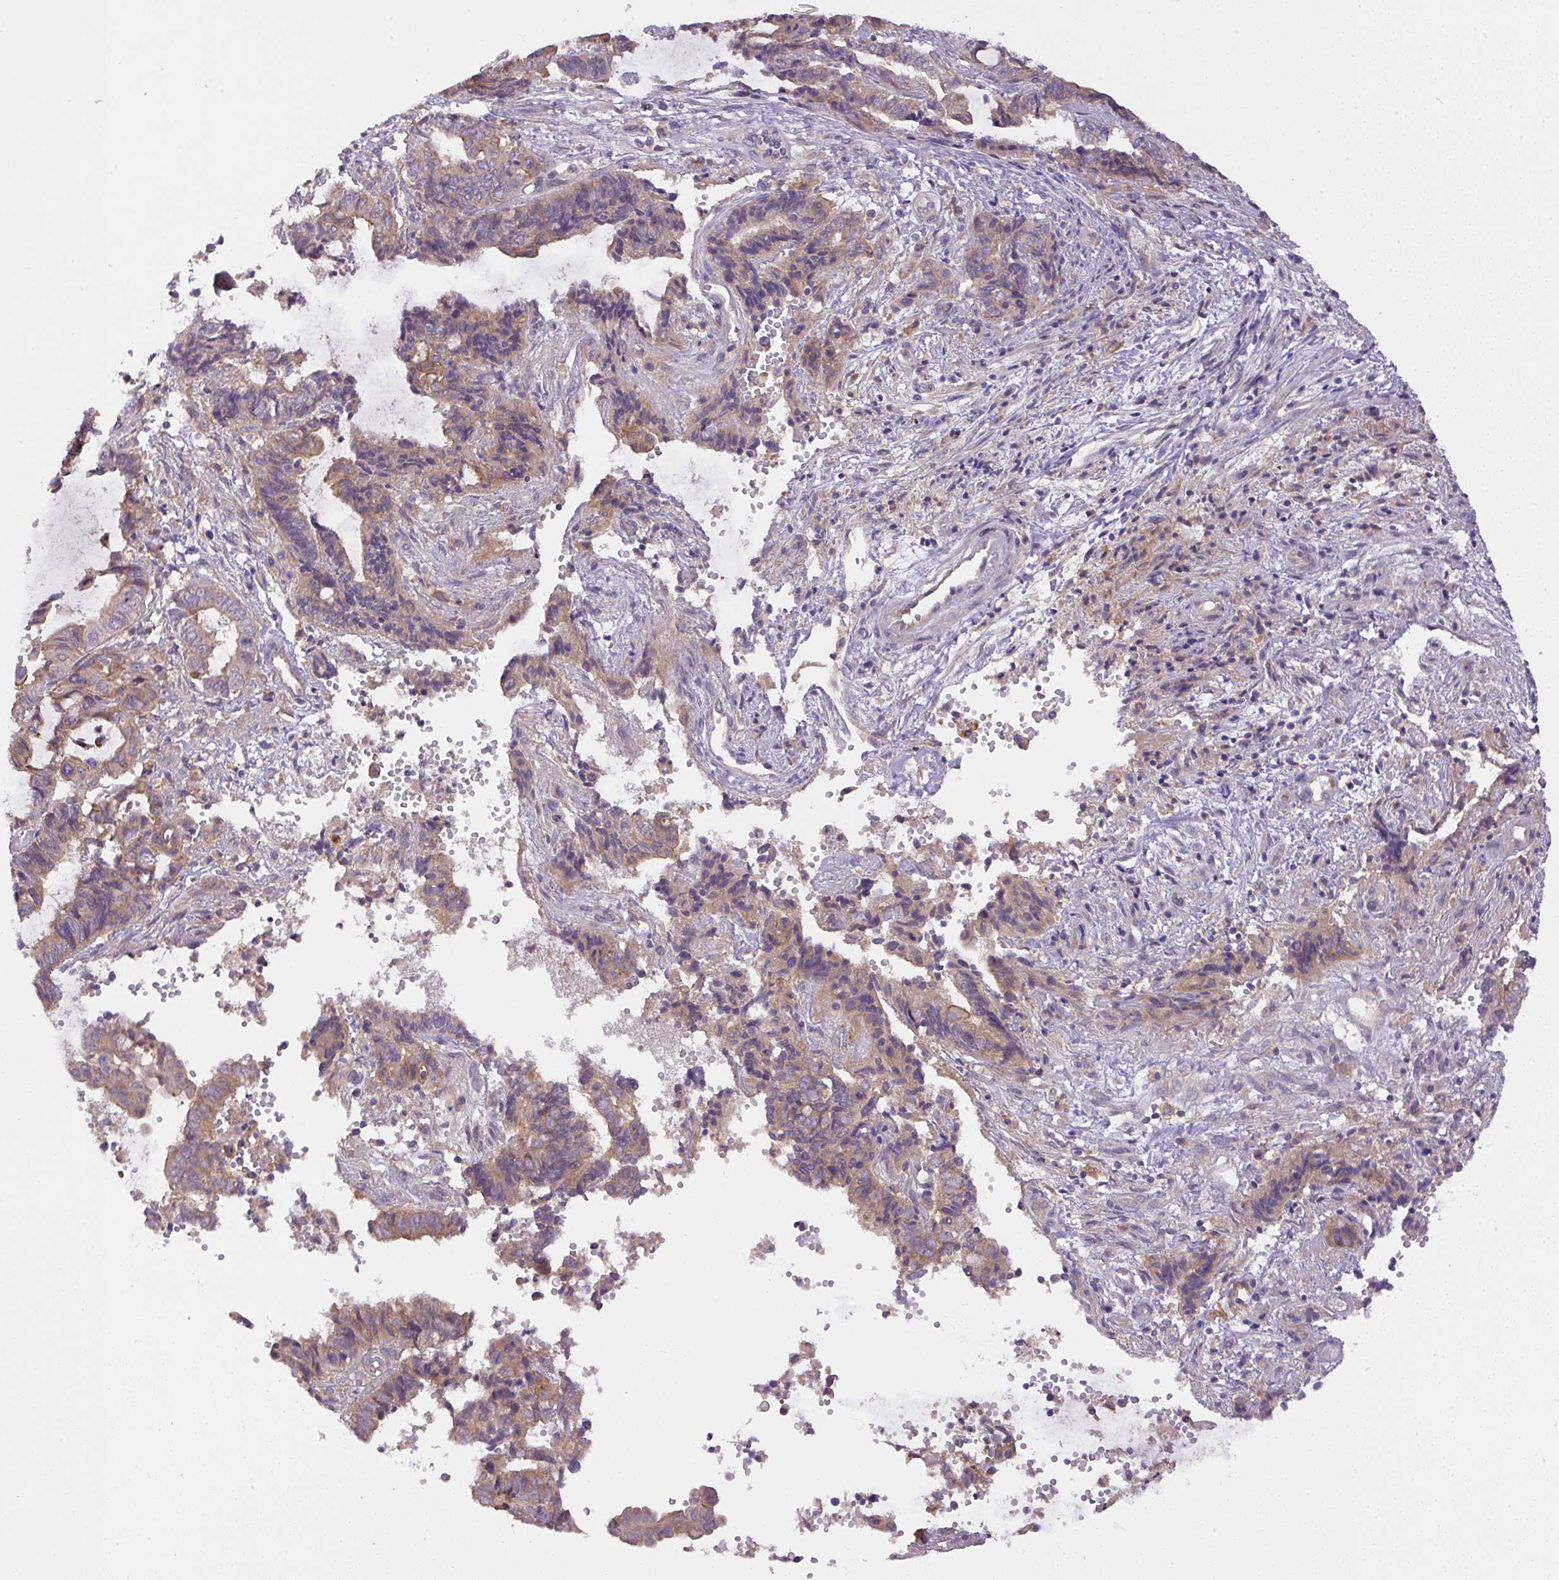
{"staining": {"intensity": "weak", "quantity": "25%-75%", "location": "cytoplasmic/membranous"}, "tissue": "endometrial cancer", "cell_type": "Tumor cells", "image_type": "cancer", "snomed": [{"axis": "morphology", "description": "Adenocarcinoma, NOS"}, {"axis": "topography", "description": "Uterus"}, {"axis": "topography", "description": "Endometrium"}], "caption": "Tumor cells show low levels of weak cytoplasmic/membranous positivity in approximately 25%-75% of cells in human endometrial cancer.", "gene": "DAPK1", "patient": {"sex": "female", "age": 70}}